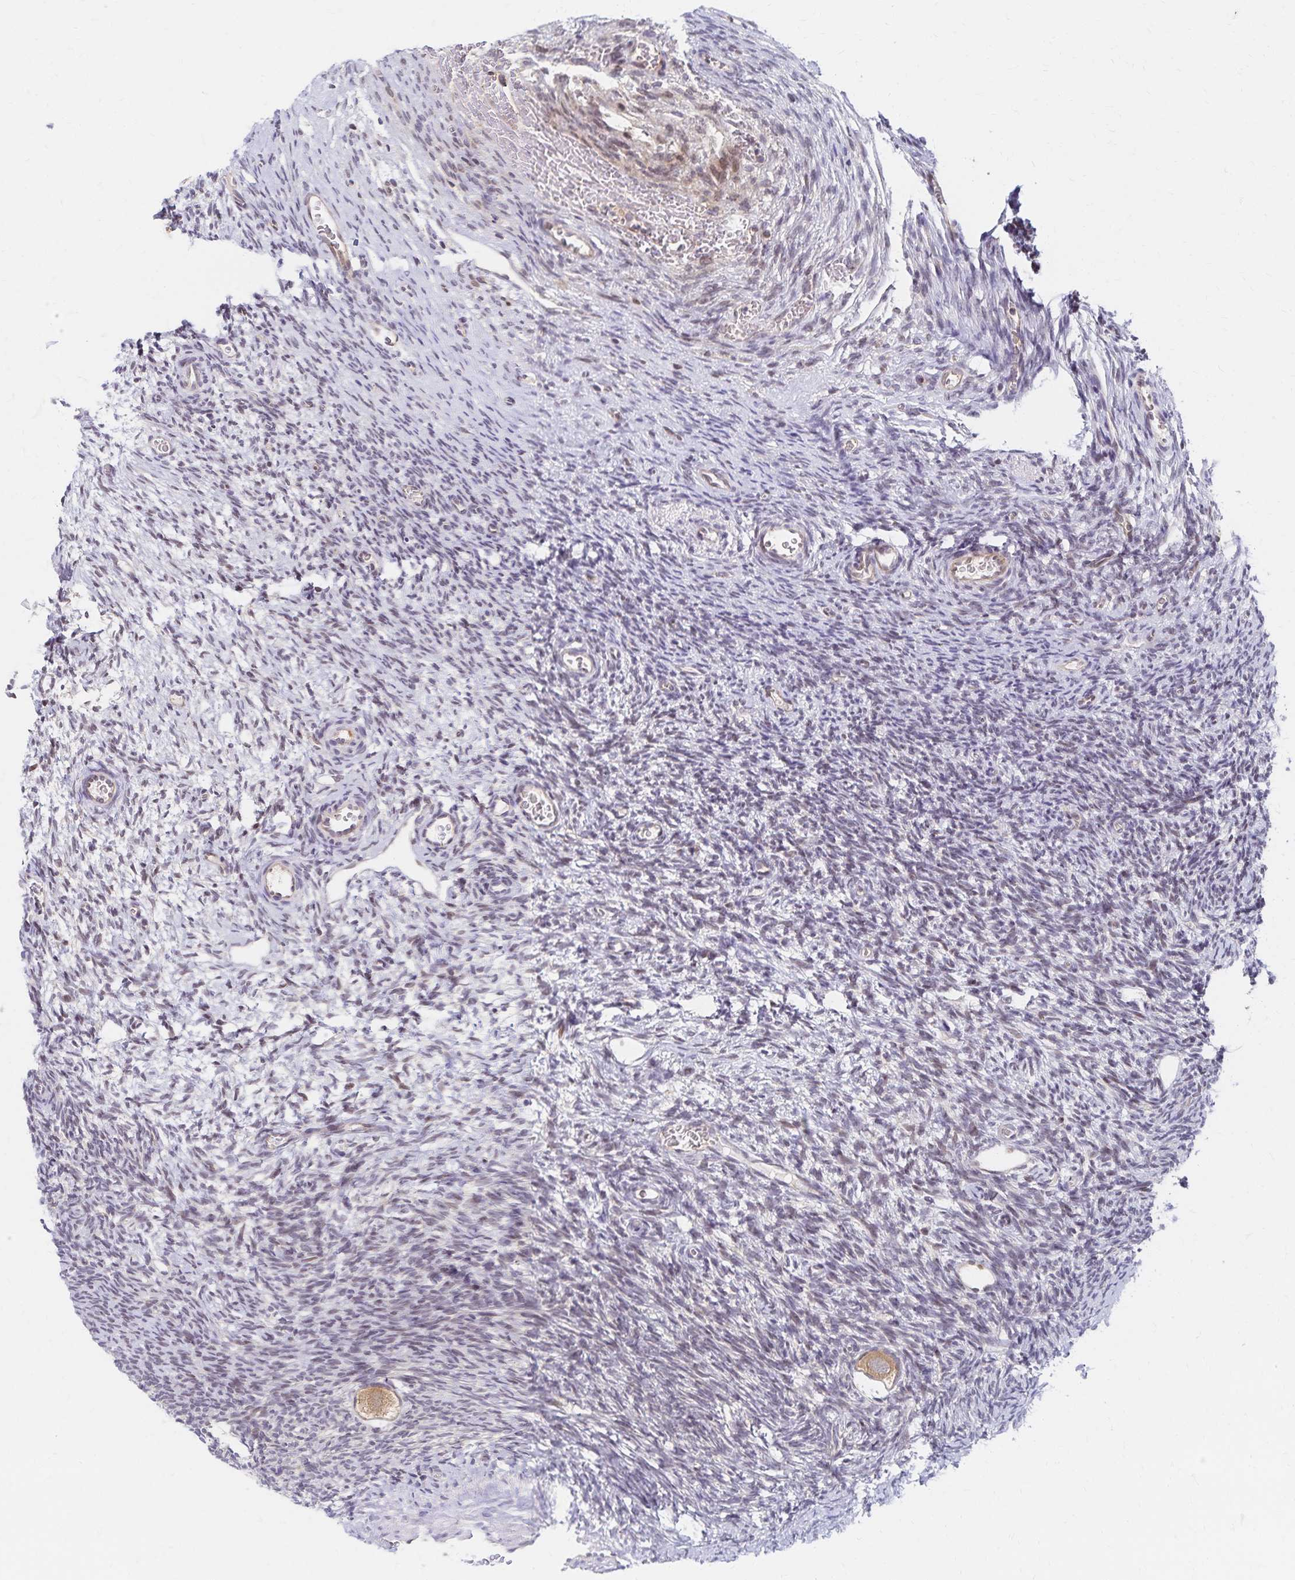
{"staining": {"intensity": "moderate", "quantity": ">75%", "location": "cytoplasmic/membranous"}, "tissue": "ovary", "cell_type": "Follicle cells", "image_type": "normal", "snomed": [{"axis": "morphology", "description": "Normal tissue, NOS"}, {"axis": "topography", "description": "Ovary"}], "caption": "The immunohistochemical stain labels moderate cytoplasmic/membranous staining in follicle cells of unremarkable ovary. The staining was performed using DAB (3,3'-diaminobenzidine) to visualize the protein expression in brown, while the nuclei were stained in blue with hematoxylin (Magnification: 20x).", "gene": "RAB9B", "patient": {"sex": "female", "age": 34}}